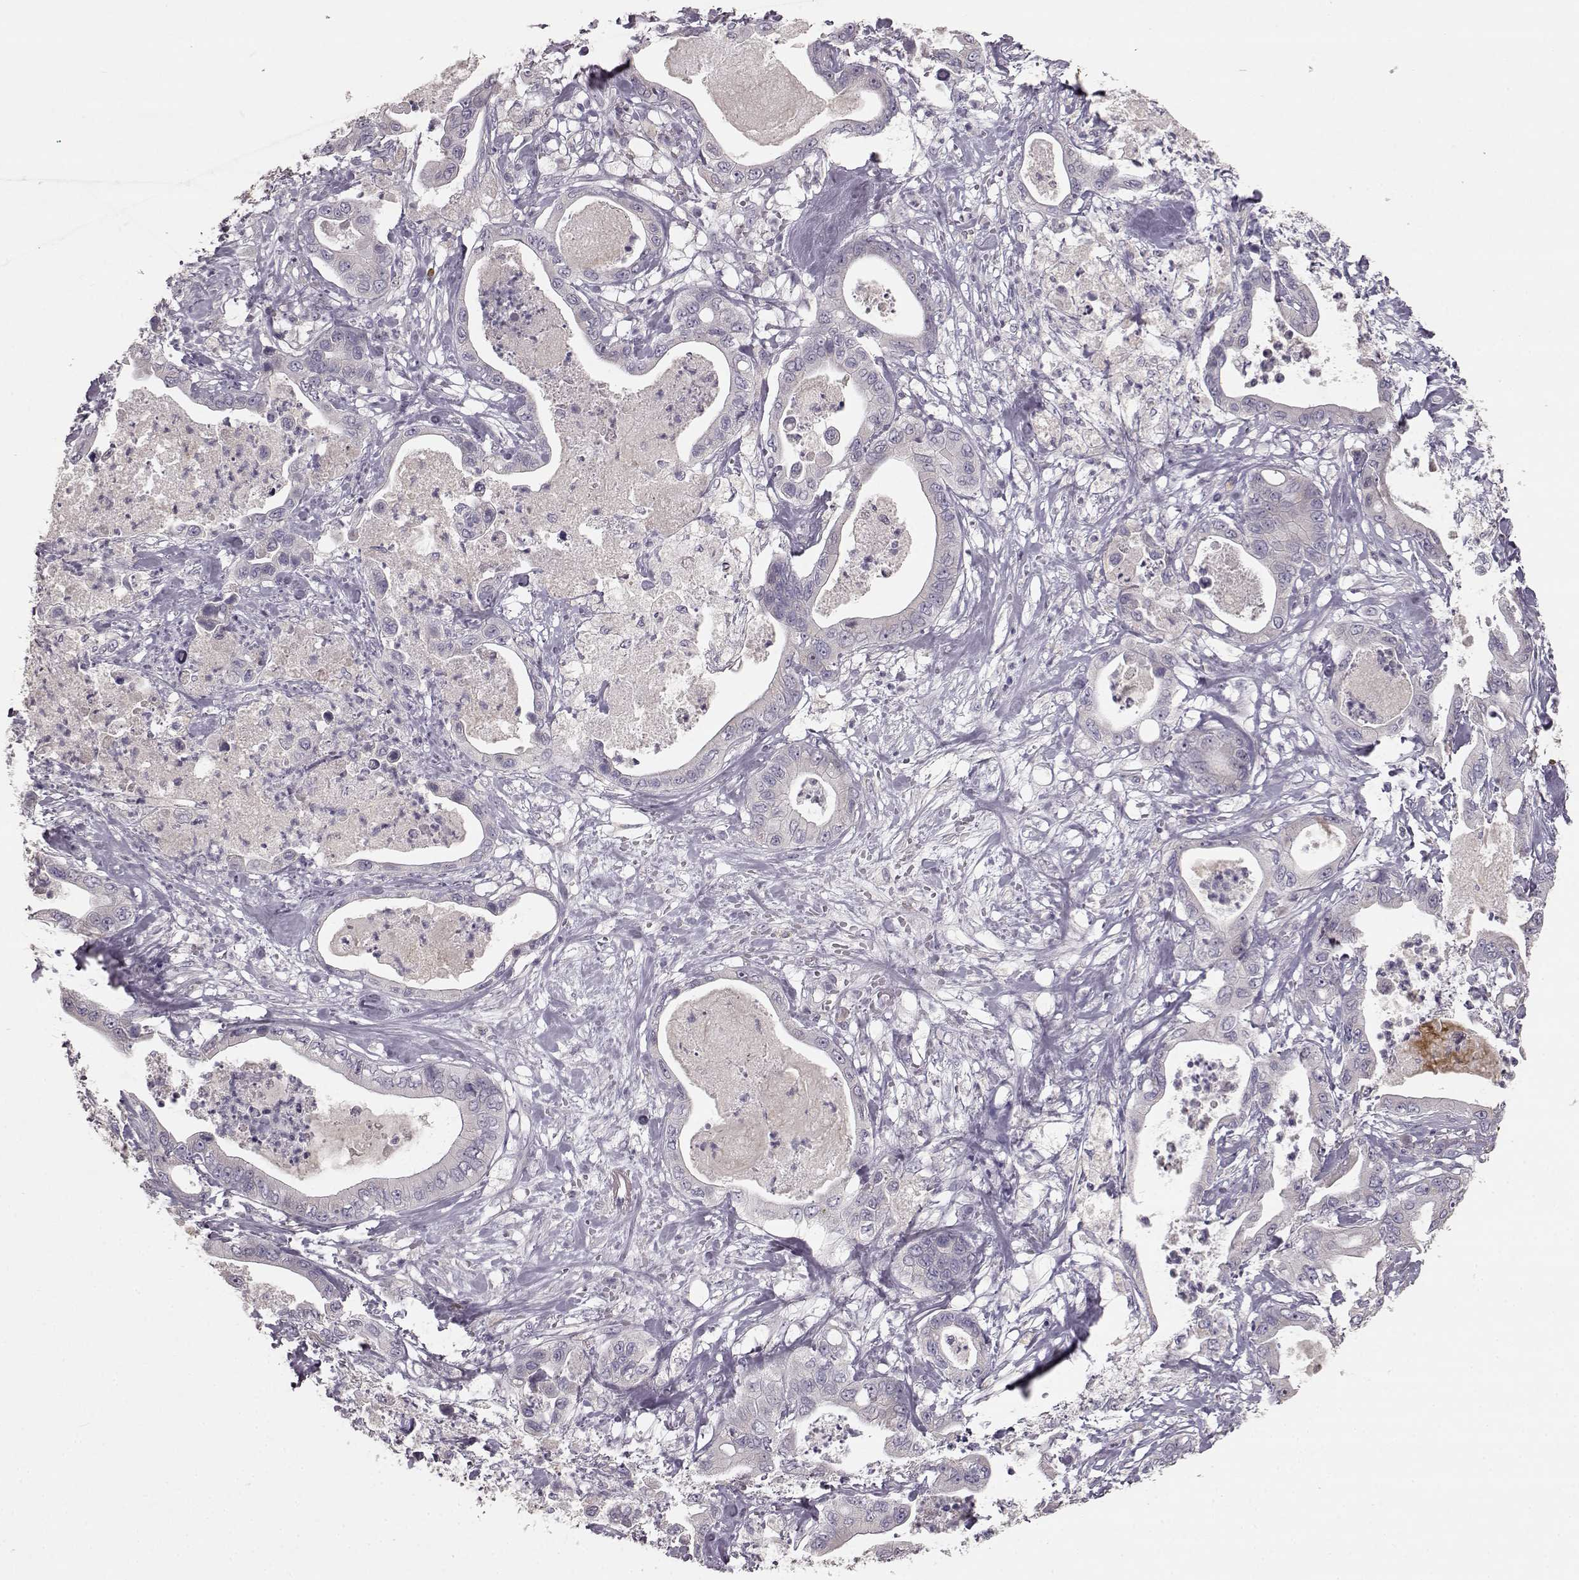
{"staining": {"intensity": "negative", "quantity": "none", "location": "none"}, "tissue": "pancreatic cancer", "cell_type": "Tumor cells", "image_type": "cancer", "snomed": [{"axis": "morphology", "description": "Adenocarcinoma, NOS"}, {"axis": "topography", "description": "Pancreas"}], "caption": "Tumor cells show no significant protein expression in pancreatic adenocarcinoma. The staining is performed using DAB (3,3'-diaminobenzidine) brown chromogen with nuclei counter-stained in using hematoxylin.", "gene": "GHR", "patient": {"sex": "male", "age": 71}}